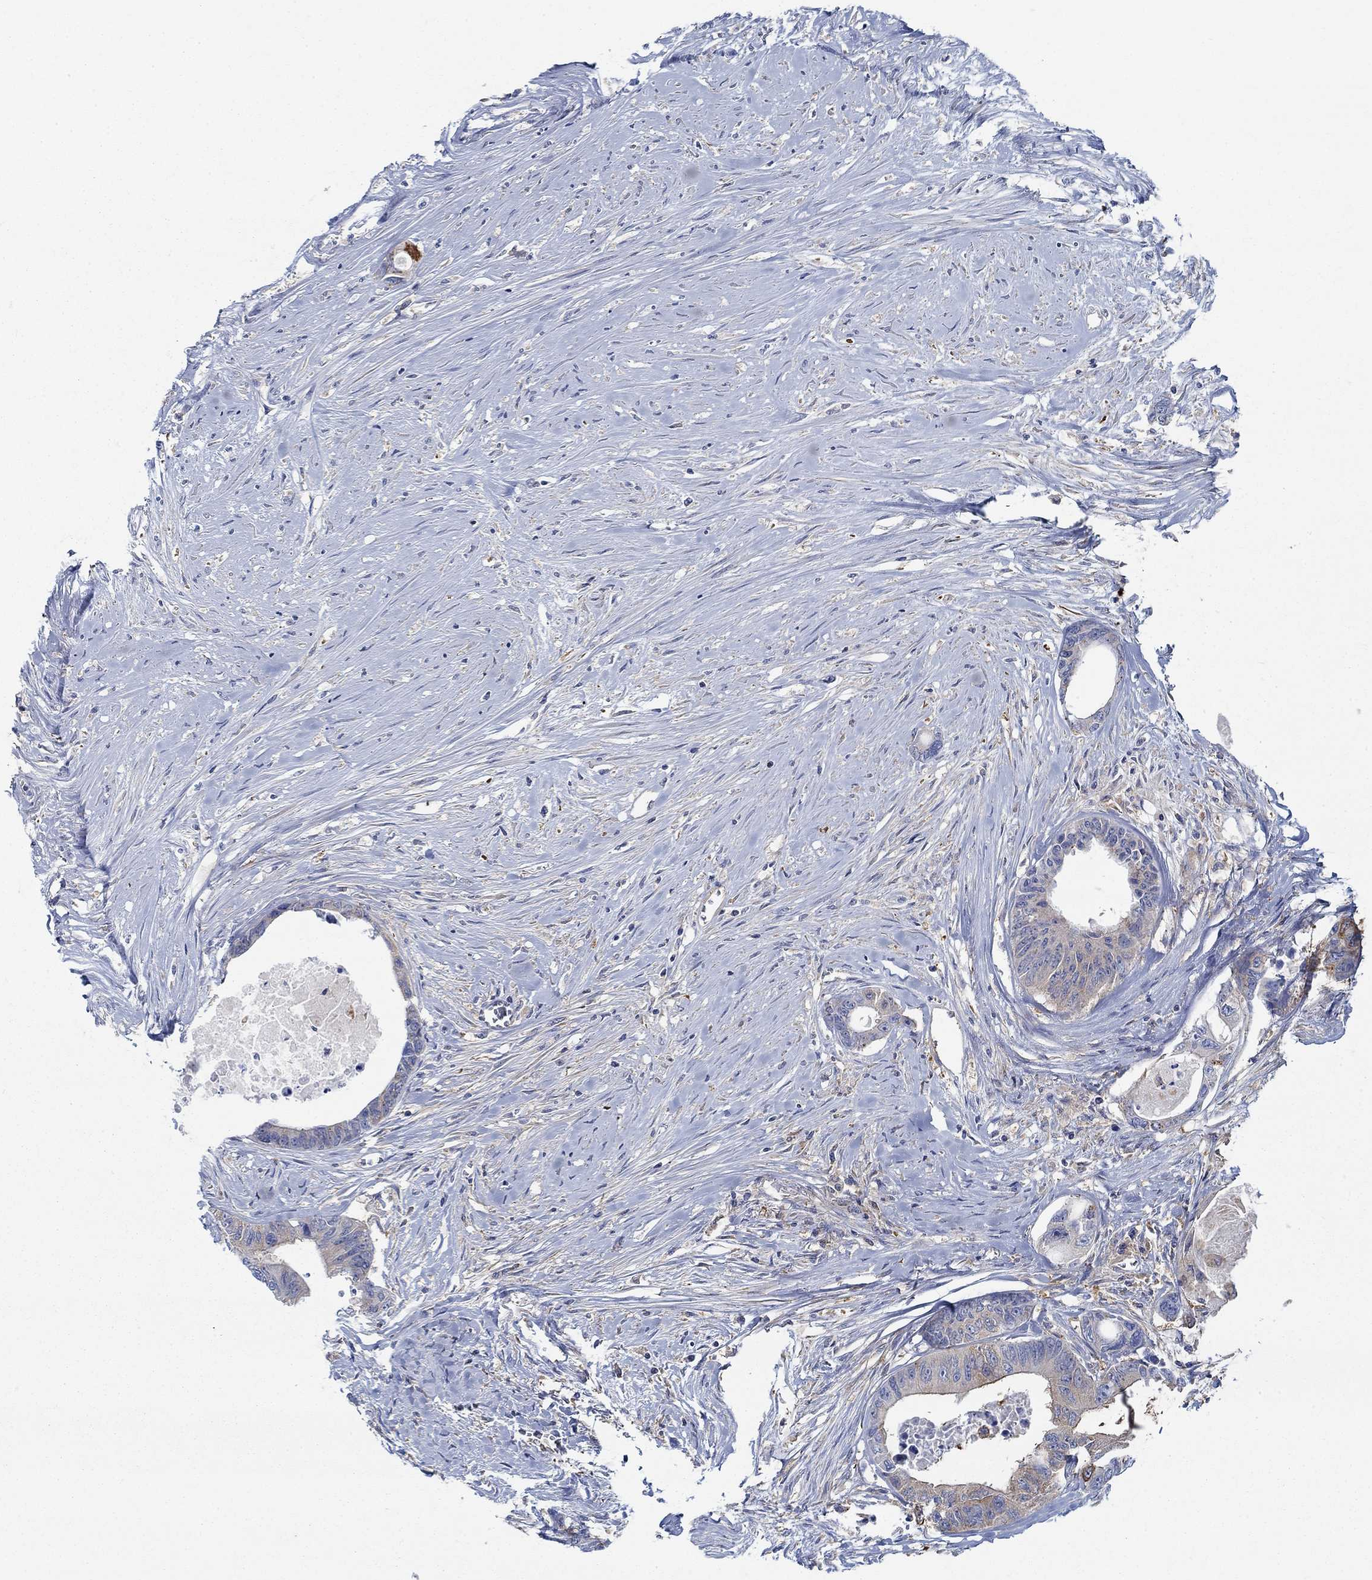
{"staining": {"intensity": "moderate", "quantity": "<25%", "location": "cytoplasmic/membranous"}, "tissue": "colorectal cancer", "cell_type": "Tumor cells", "image_type": "cancer", "snomed": [{"axis": "morphology", "description": "Adenocarcinoma, NOS"}, {"axis": "topography", "description": "Rectum"}], "caption": "A brown stain labels moderate cytoplasmic/membranous expression of a protein in colorectal cancer tumor cells.", "gene": "SPAG9", "patient": {"sex": "male", "age": 59}}